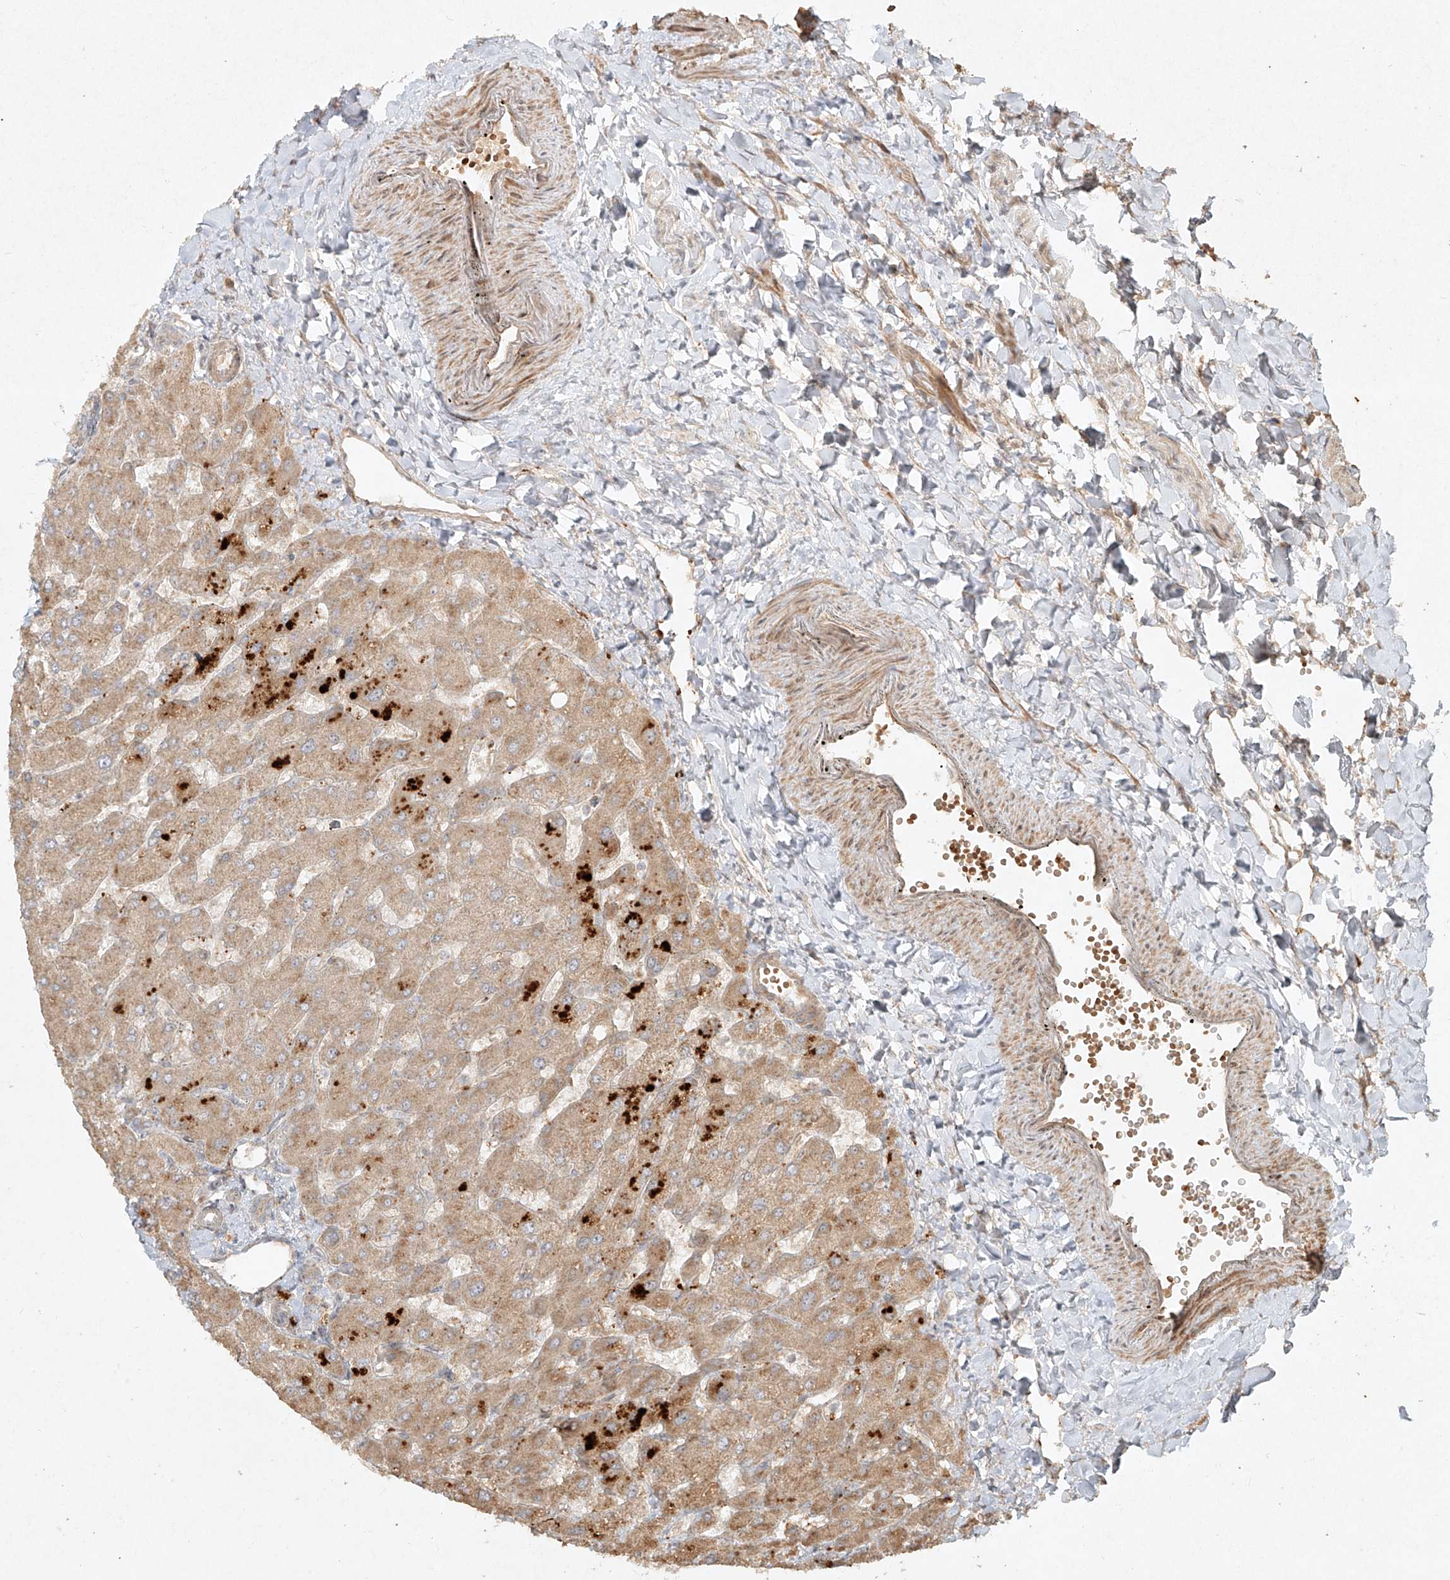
{"staining": {"intensity": "negative", "quantity": "none", "location": "none"}, "tissue": "liver", "cell_type": "Cholangiocytes", "image_type": "normal", "snomed": [{"axis": "morphology", "description": "Normal tissue, NOS"}, {"axis": "topography", "description": "Liver"}], "caption": "Cholangiocytes show no significant protein staining in normal liver. (DAB immunohistochemistry, high magnification).", "gene": "CYYR1", "patient": {"sex": "male", "age": 55}}